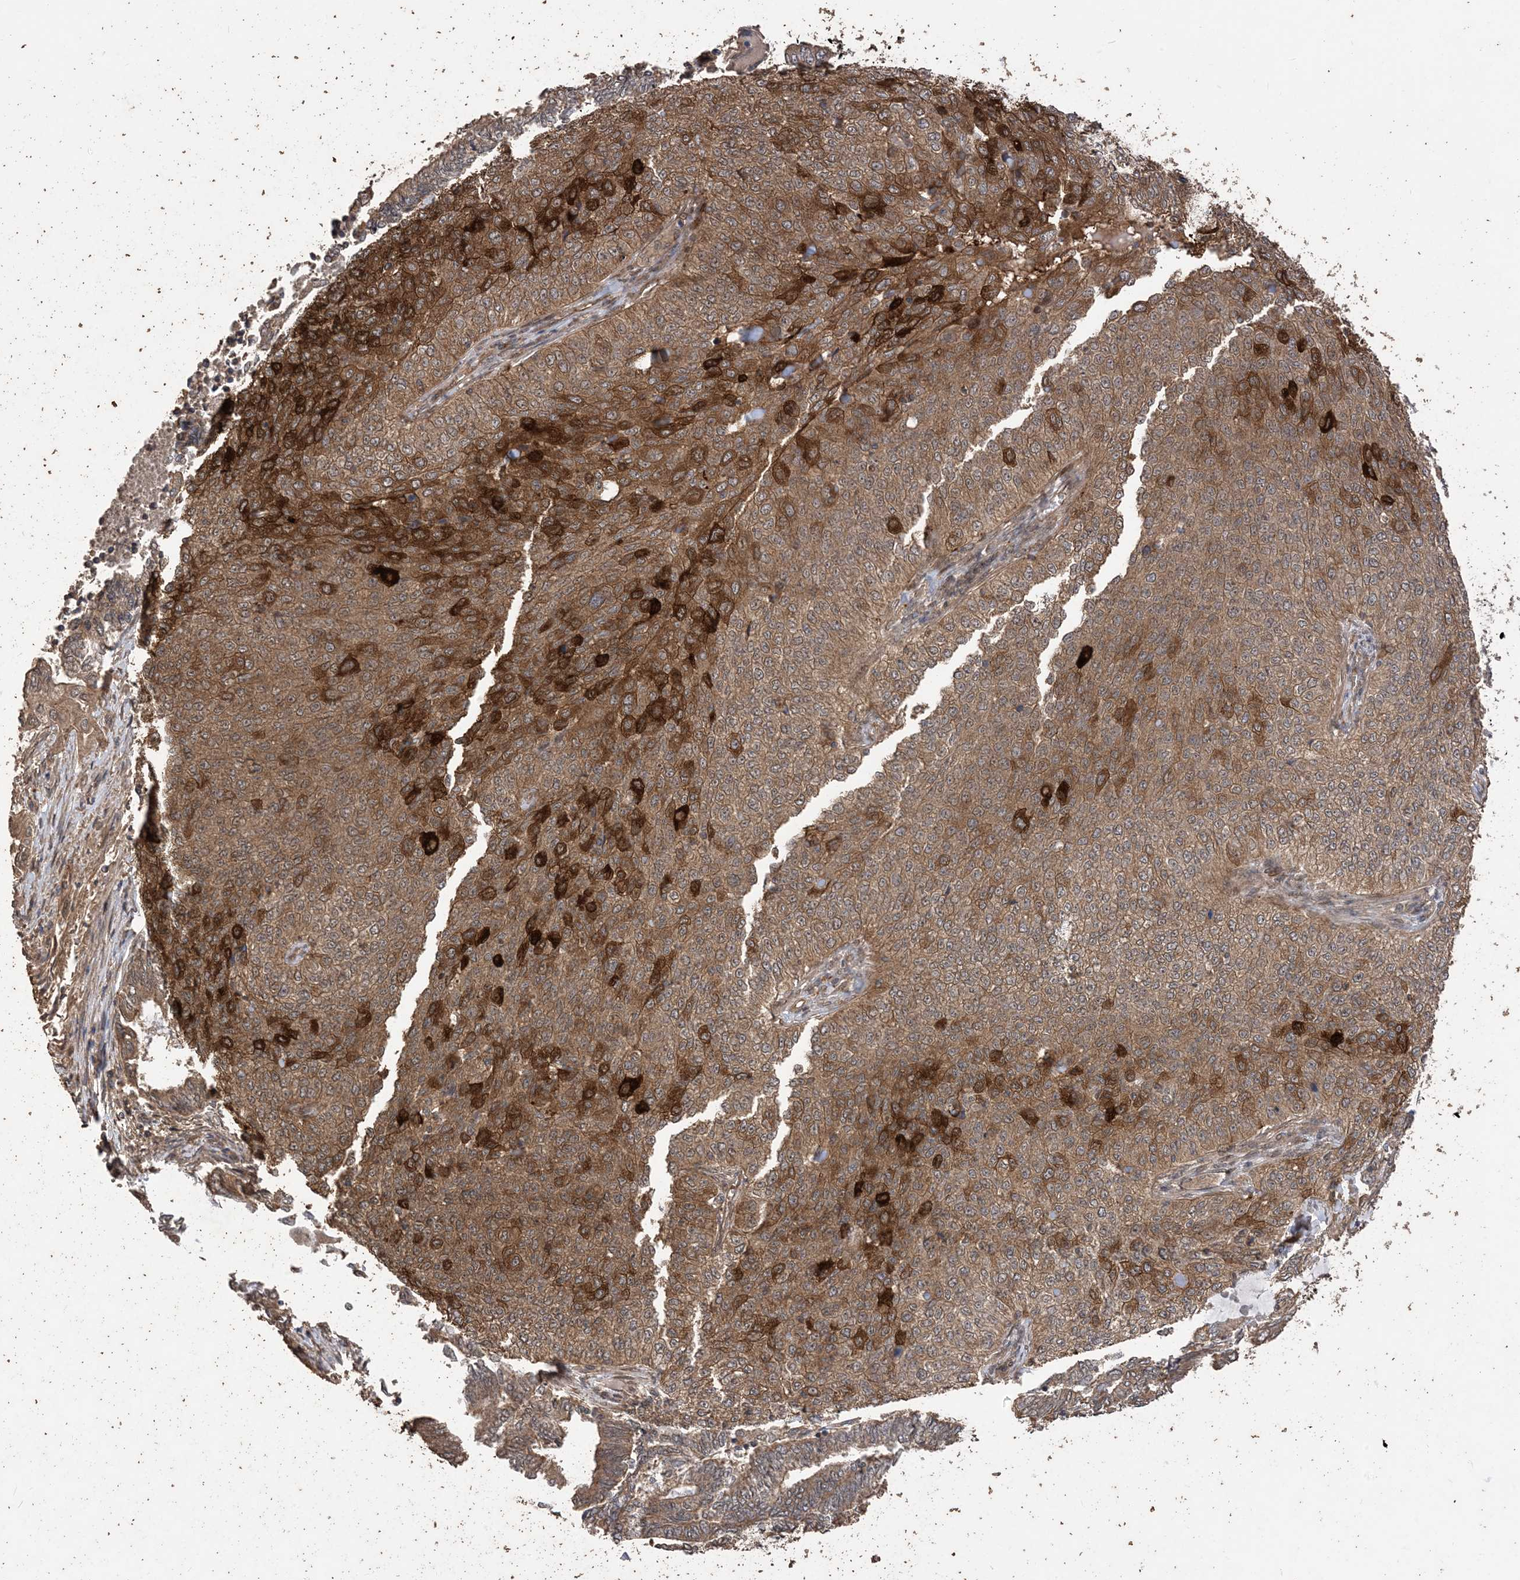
{"staining": {"intensity": "moderate", "quantity": ">75%", "location": "cytoplasmic/membranous"}, "tissue": "cervical cancer", "cell_type": "Tumor cells", "image_type": "cancer", "snomed": [{"axis": "morphology", "description": "Squamous cell carcinoma, NOS"}, {"axis": "topography", "description": "Cervix"}], "caption": "Protein staining of squamous cell carcinoma (cervical) tissue reveals moderate cytoplasmic/membranous staining in approximately >75% of tumor cells. The staining was performed using DAB (3,3'-diaminobenzidine) to visualize the protein expression in brown, while the nuclei were stained in blue with hematoxylin (Magnification: 20x).", "gene": "ZKSCAN5", "patient": {"sex": "female", "age": 35}}